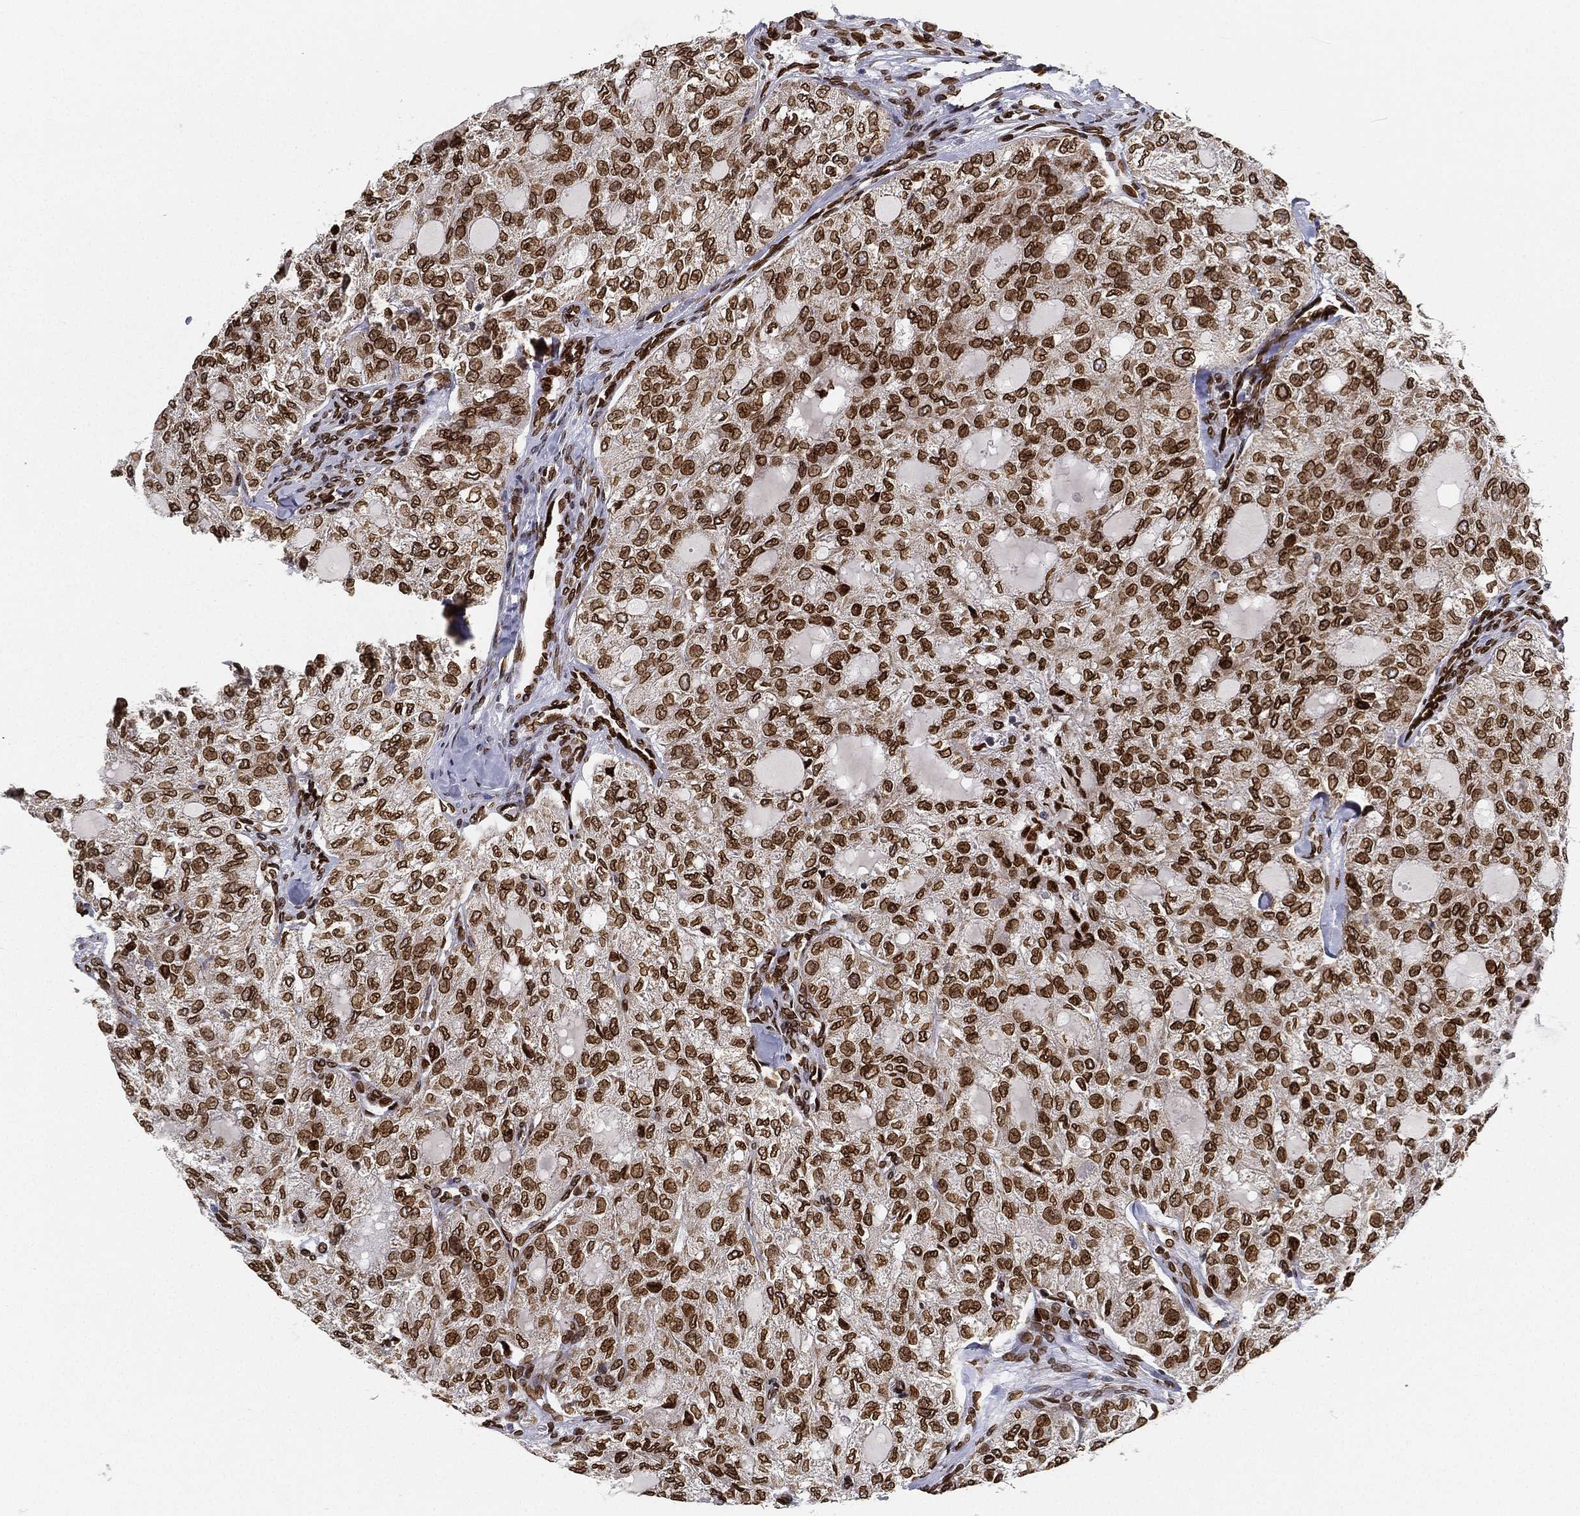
{"staining": {"intensity": "strong", "quantity": ">75%", "location": "cytoplasmic/membranous,nuclear"}, "tissue": "thyroid cancer", "cell_type": "Tumor cells", "image_type": "cancer", "snomed": [{"axis": "morphology", "description": "Follicular adenoma carcinoma, NOS"}, {"axis": "topography", "description": "Thyroid gland"}], "caption": "The photomicrograph displays a brown stain indicating the presence of a protein in the cytoplasmic/membranous and nuclear of tumor cells in thyroid cancer (follicular adenoma carcinoma). Immunohistochemistry stains the protein in brown and the nuclei are stained blue.", "gene": "PALB2", "patient": {"sex": "male", "age": 75}}